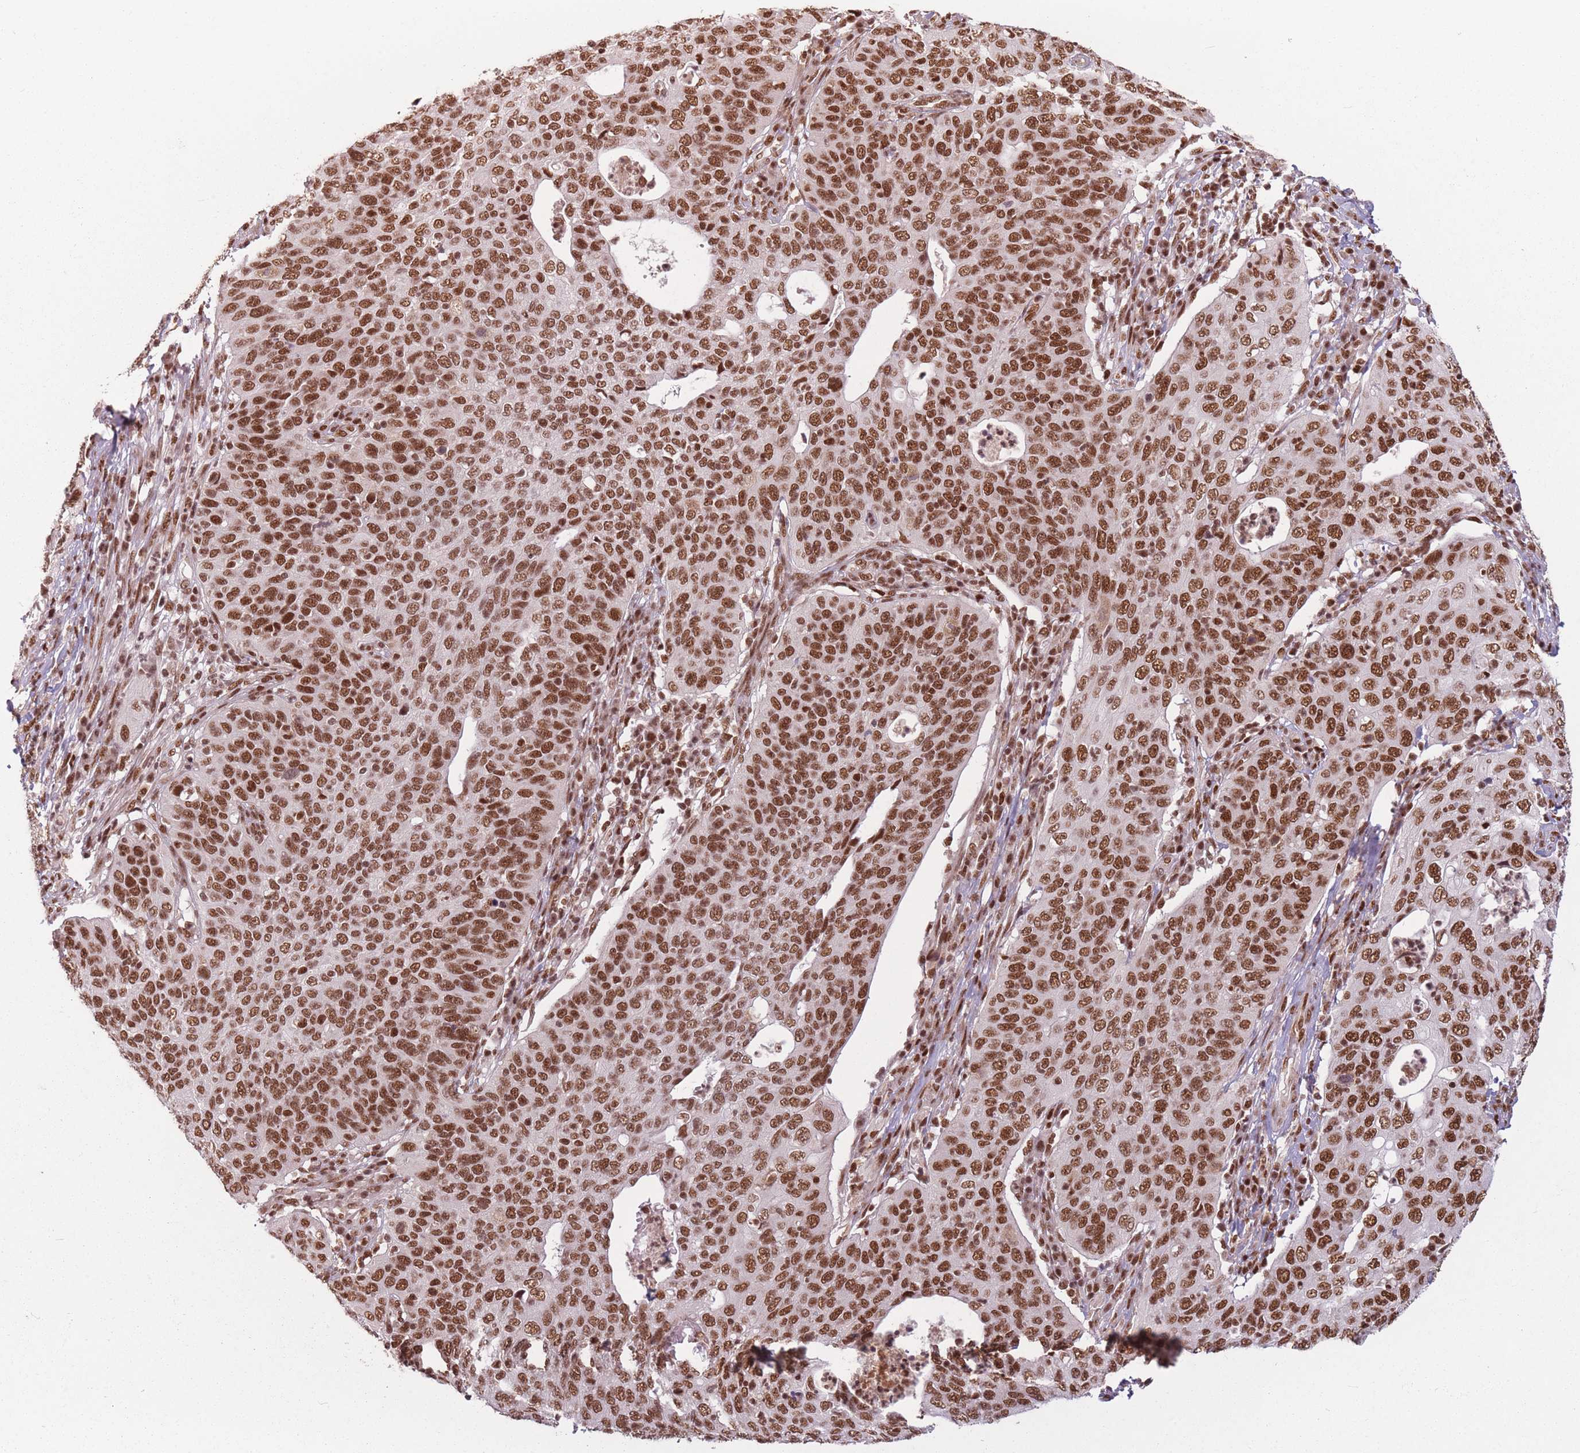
{"staining": {"intensity": "strong", "quantity": ">75%", "location": "nuclear"}, "tissue": "cervical cancer", "cell_type": "Tumor cells", "image_type": "cancer", "snomed": [{"axis": "morphology", "description": "Squamous cell carcinoma, NOS"}, {"axis": "topography", "description": "Cervix"}], "caption": "Protein expression analysis of cervical cancer (squamous cell carcinoma) displays strong nuclear staining in about >75% of tumor cells.", "gene": "SUPT6H", "patient": {"sex": "female", "age": 36}}